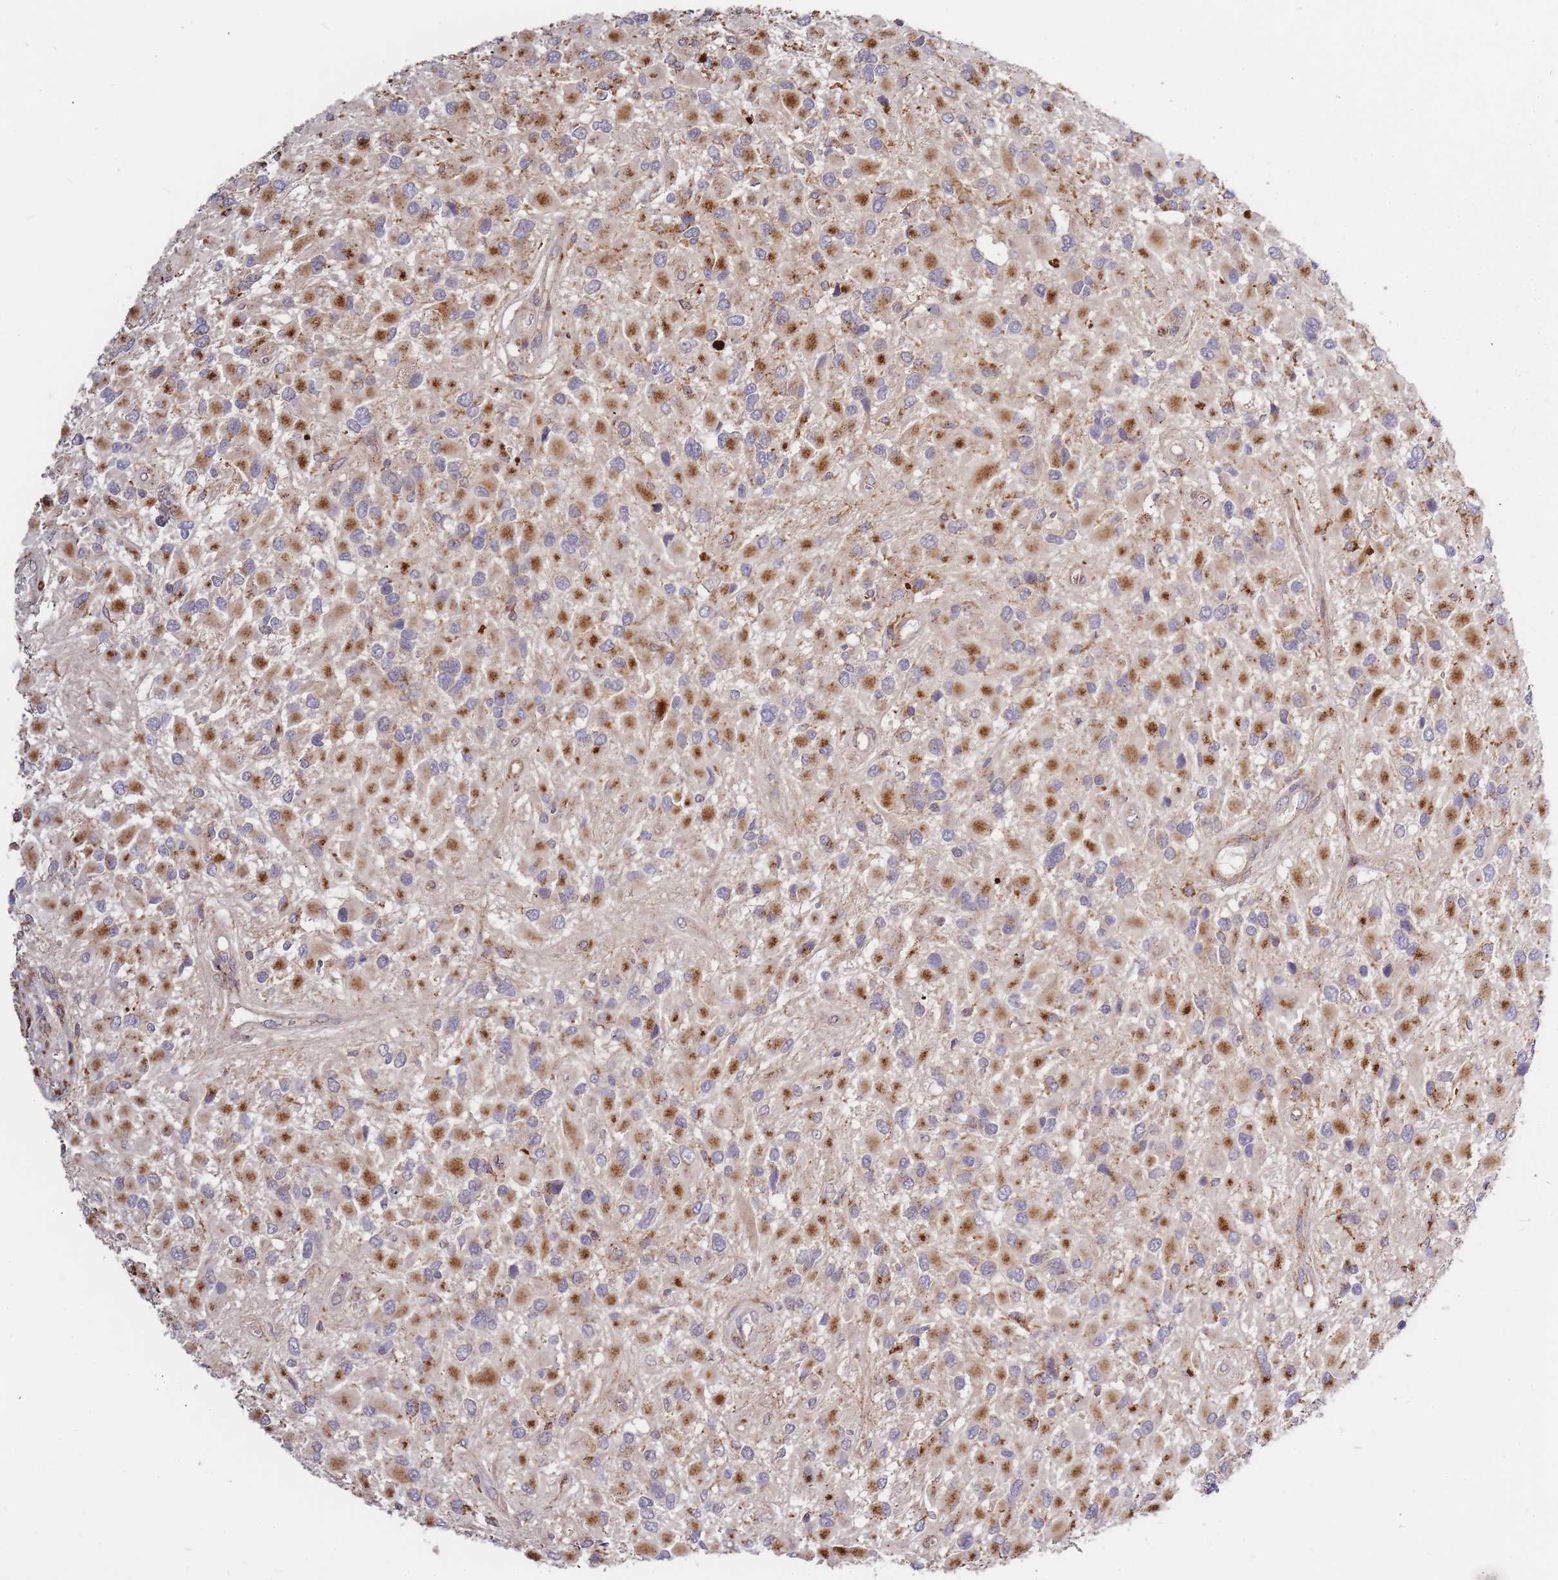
{"staining": {"intensity": "moderate", "quantity": ">75%", "location": "cytoplasmic/membranous"}, "tissue": "glioma", "cell_type": "Tumor cells", "image_type": "cancer", "snomed": [{"axis": "morphology", "description": "Glioma, malignant, High grade"}, {"axis": "topography", "description": "Brain"}], "caption": "Protein analysis of glioma tissue demonstrates moderate cytoplasmic/membranous staining in approximately >75% of tumor cells.", "gene": "ATG5", "patient": {"sex": "male", "age": 53}}